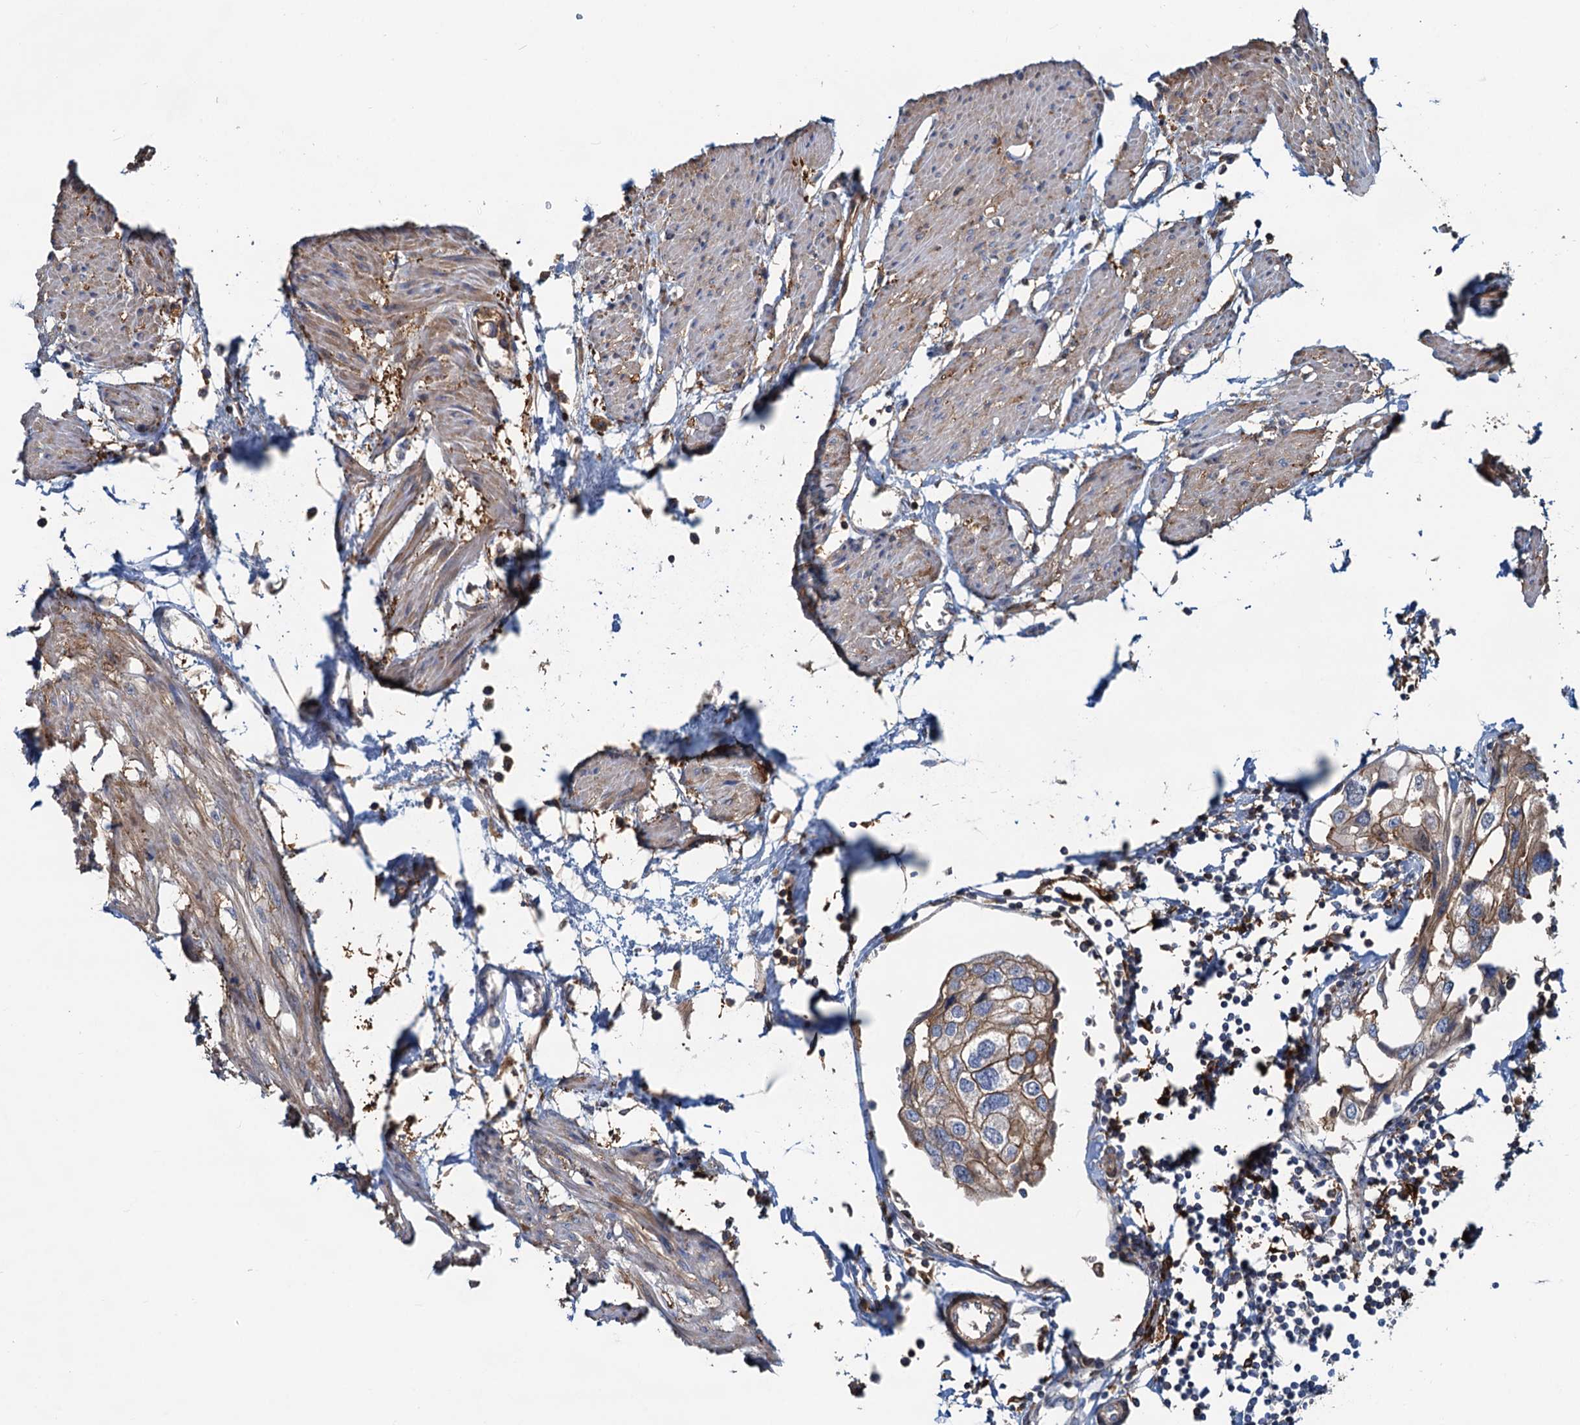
{"staining": {"intensity": "moderate", "quantity": "25%-75%", "location": "cytoplasmic/membranous"}, "tissue": "urothelial cancer", "cell_type": "Tumor cells", "image_type": "cancer", "snomed": [{"axis": "morphology", "description": "Urothelial carcinoma, High grade"}, {"axis": "topography", "description": "Urinary bladder"}], "caption": "About 25%-75% of tumor cells in urothelial cancer demonstrate moderate cytoplasmic/membranous protein staining as visualized by brown immunohistochemical staining.", "gene": "LNX2", "patient": {"sex": "male", "age": 64}}